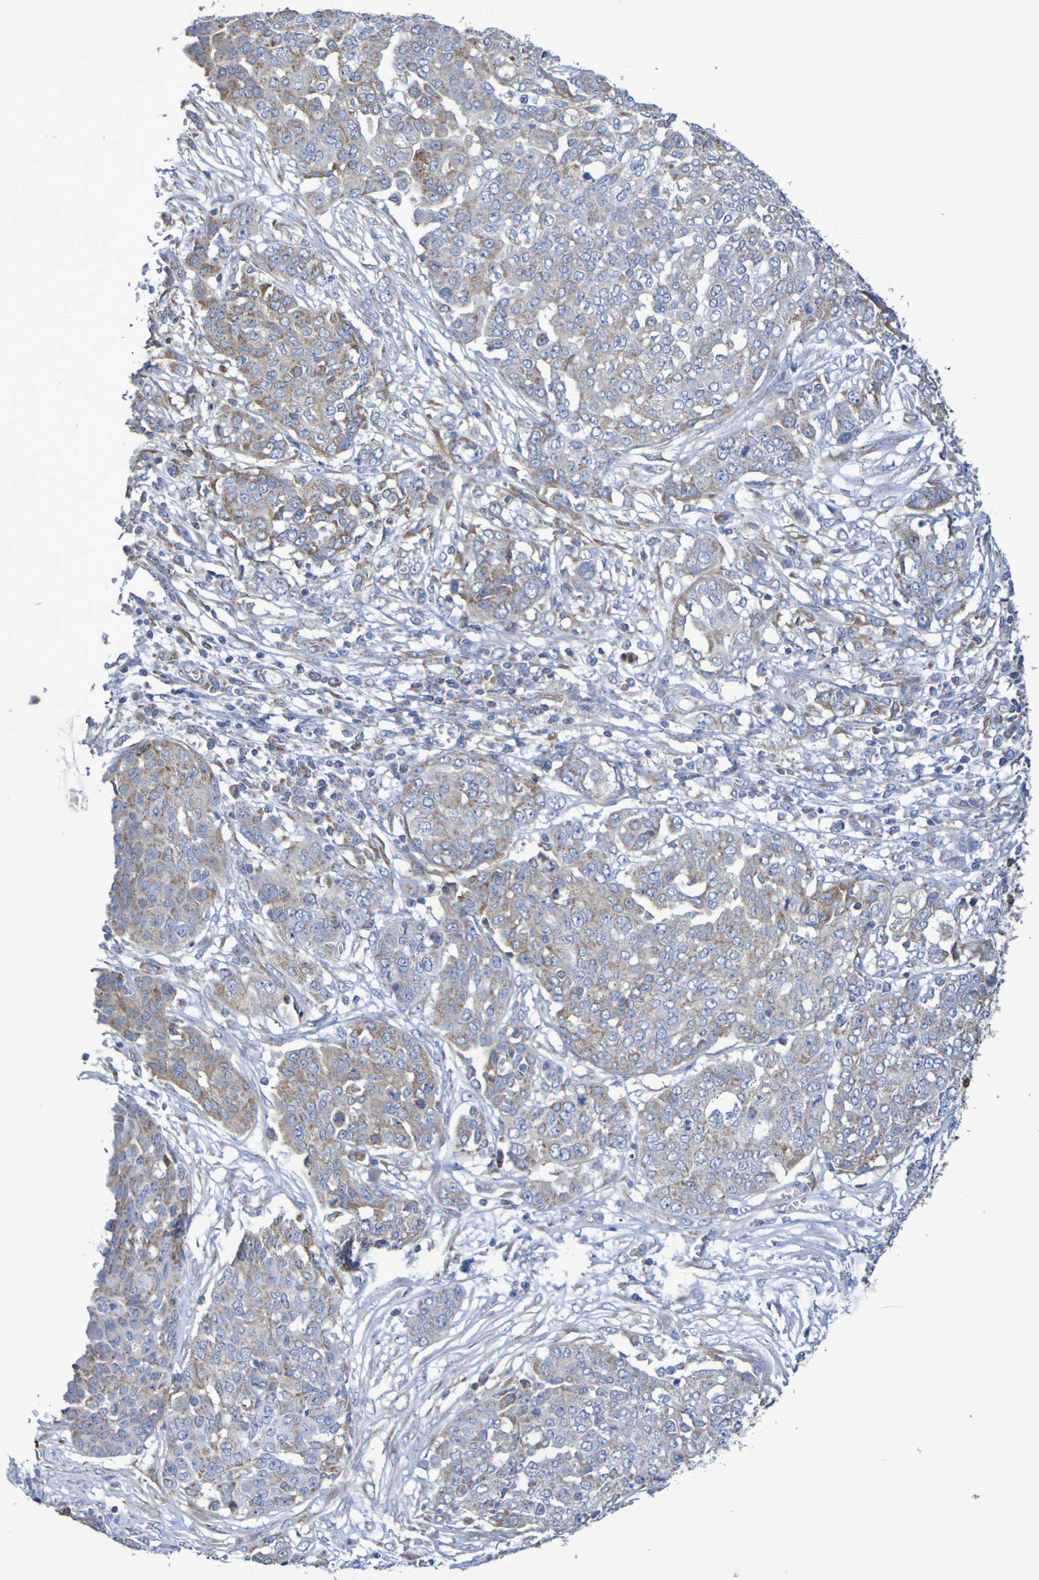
{"staining": {"intensity": "weak", "quantity": ">75%", "location": "cytoplasmic/membranous"}, "tissue": "ovarian cancer", "cell_type": "Tumor cells", "image_type": "cancer", "snomed": [{"axis": "morphology", "description": "Cystadenocarcinoma, serous, NOS"}, {"axis": "topography", "description": "Soft tissue"}, {"axis": "topography", "description": "Ovary"}], "caption": "Ovarian serous cystadenocarcinoma was stained to show a protein in brown. There is low levels of weak cytoplasmic/membranous staining in about >75% of tumor cells.", "gene": "CNTN2", "patient": {"sex": "female", "age": 57}}